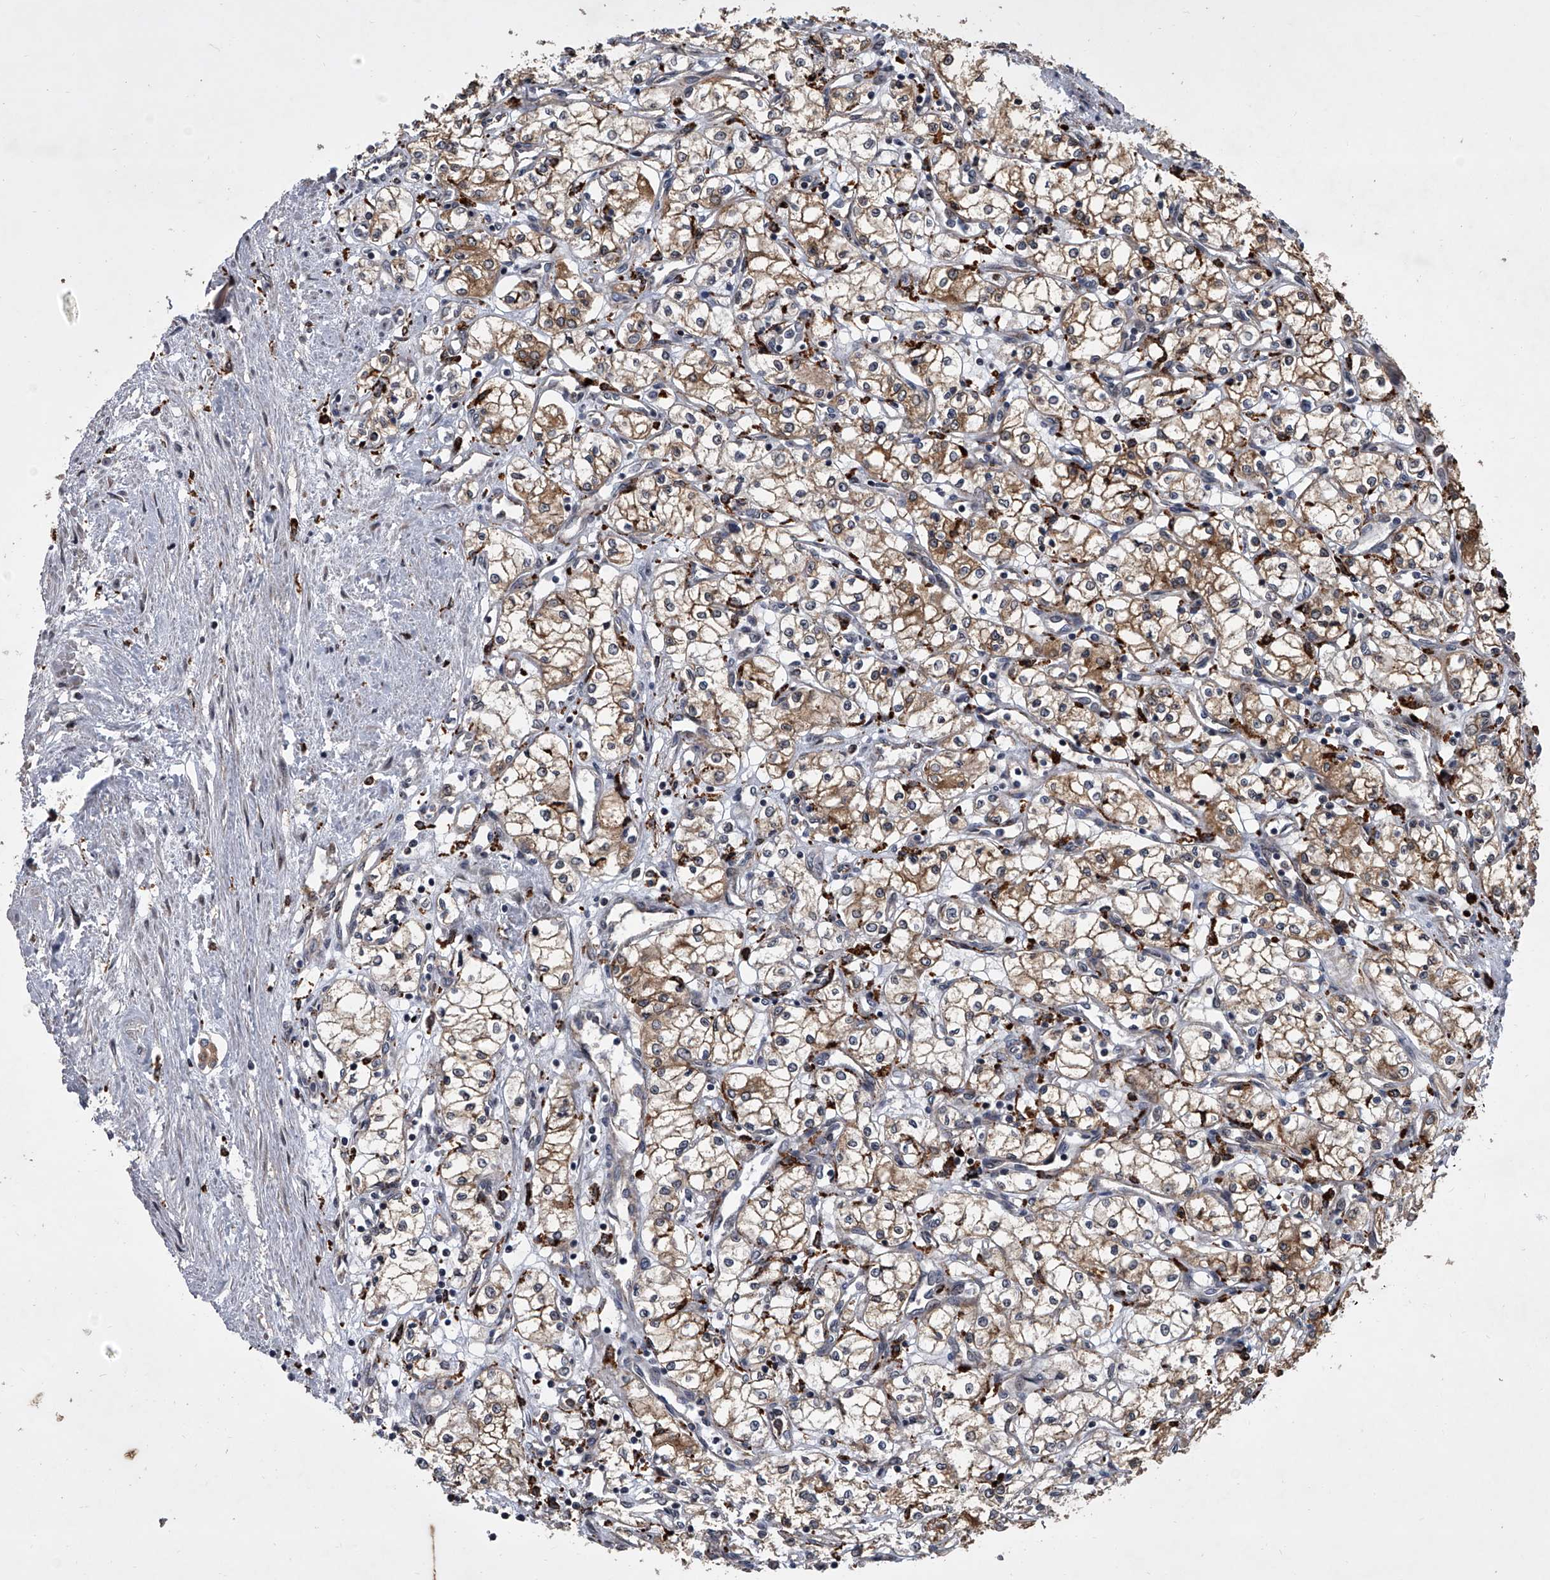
{"staining": {"intensity": "moderate", "quantity": ">75%", "location": "cytoplasmic/membranous"}, "tissue": "renal cancer", "cell_type": "Tumor cells", "image_type": "cancer", "snomed": [{"axis": "morphology", "description": "Adenocarcinoma, NOS"}, {"axis": "topography", "description": "Kidney"}], "caption": "Protein staining displays moderate cytoplasmic/membranous expression in approximately >75% of tumor cells in adenocarcinoma (renal).", "gene": "TRIM8", "patient": {"sex": "male", "age": 59}}